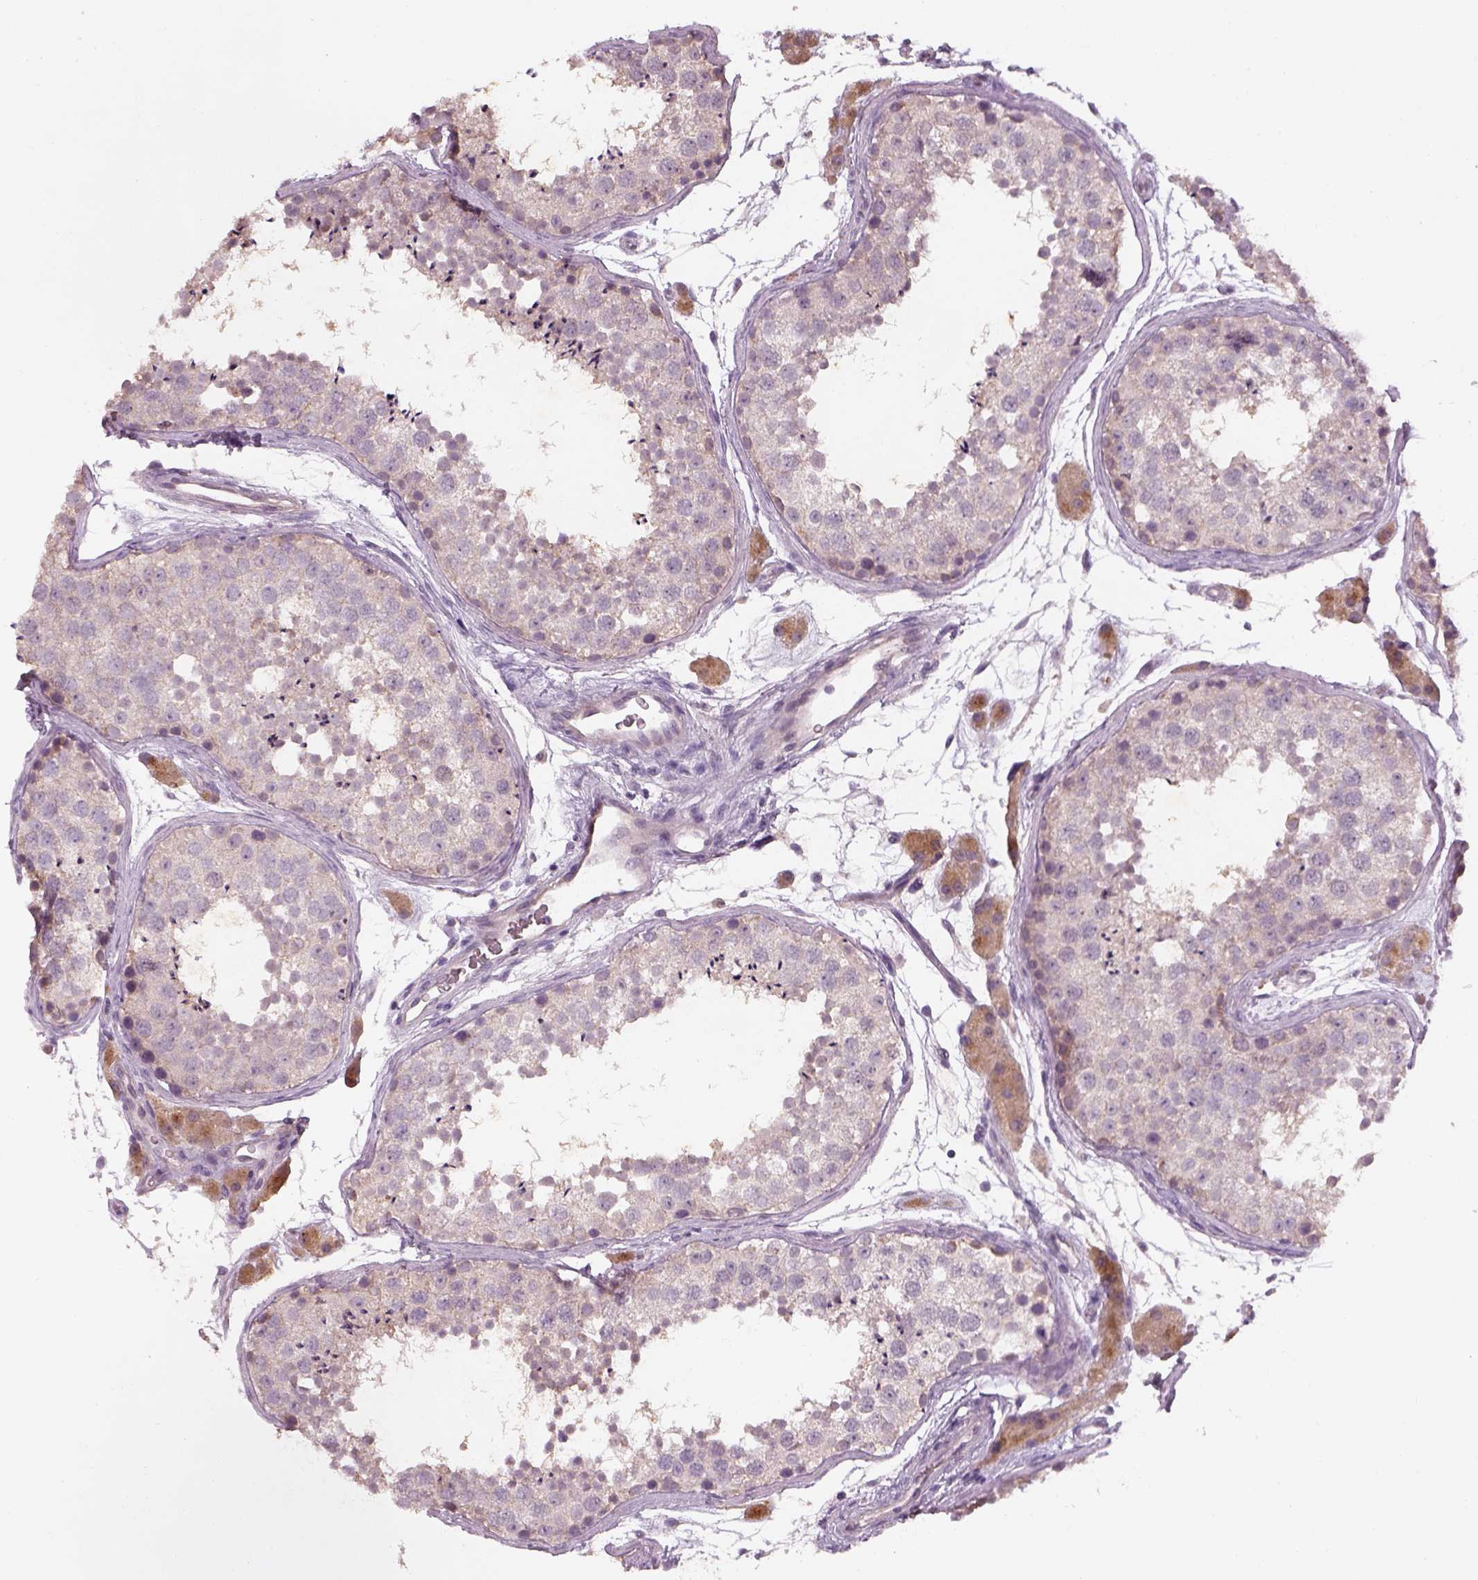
{"staining": {"intensity": "weak", "quantity": "<25%", "location": "cytoplasmic/membranous"}, "tissue": "testis", "cell_type": "Cells in seminiferous ducts", "image_type": "normal", "snomed": [{"axis": "morphology", "description": "Normal tissue, NOS"}, {"axis": "topography", "description": "Testis"}], "caption": "The photomicrograph reveals no significant expression in cells in seminiferous ducts of testis. (Stains: DAB immunohistochemistry (IHC) with hematoxylin counter stain, Microscopy: brightfield microscopy at high magnification).", "gene": "GDNF", "patient": {"sex": "male", "age": 41}}